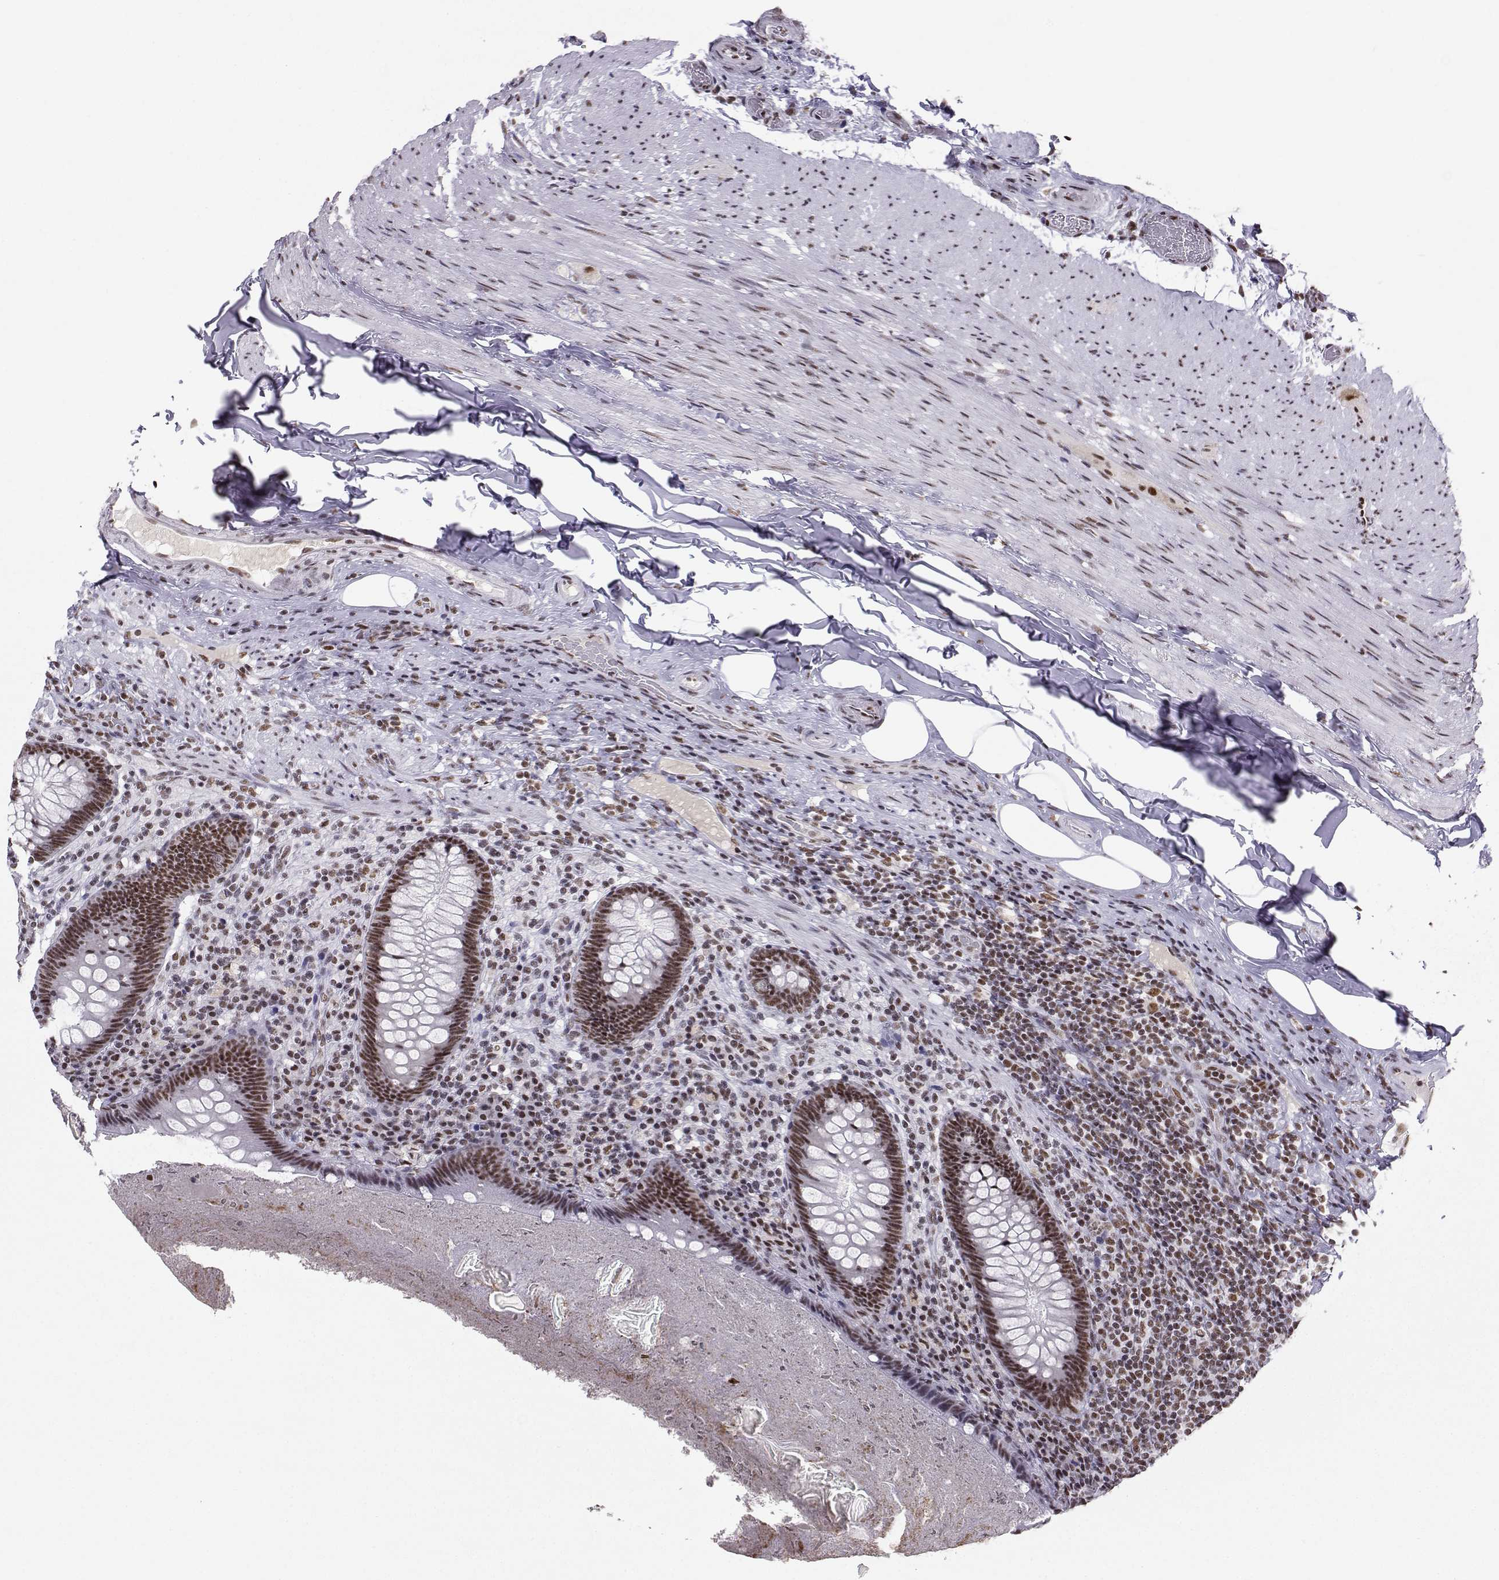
{"staining": {"intensity": "strong", "quantity": "25%-75%", "location": "nuclear"}, "tissue": "appendix", "cell_type": "Glandular cells", "image_type": "normal", "snomed": [{"axis": "morphology", "description": "Normal tissue, NOS"}, {"axis": "topography", "description": "Appendix"}], "caption": "This histopathology image displays immunohistochemistry (IHC) staining of unremarkable human appendix, with high strong nuclear positivity in about 25%-75% of glandular cells.", "gene": "SNRPB2", "patient": {"sex": "male", "age": 47}}